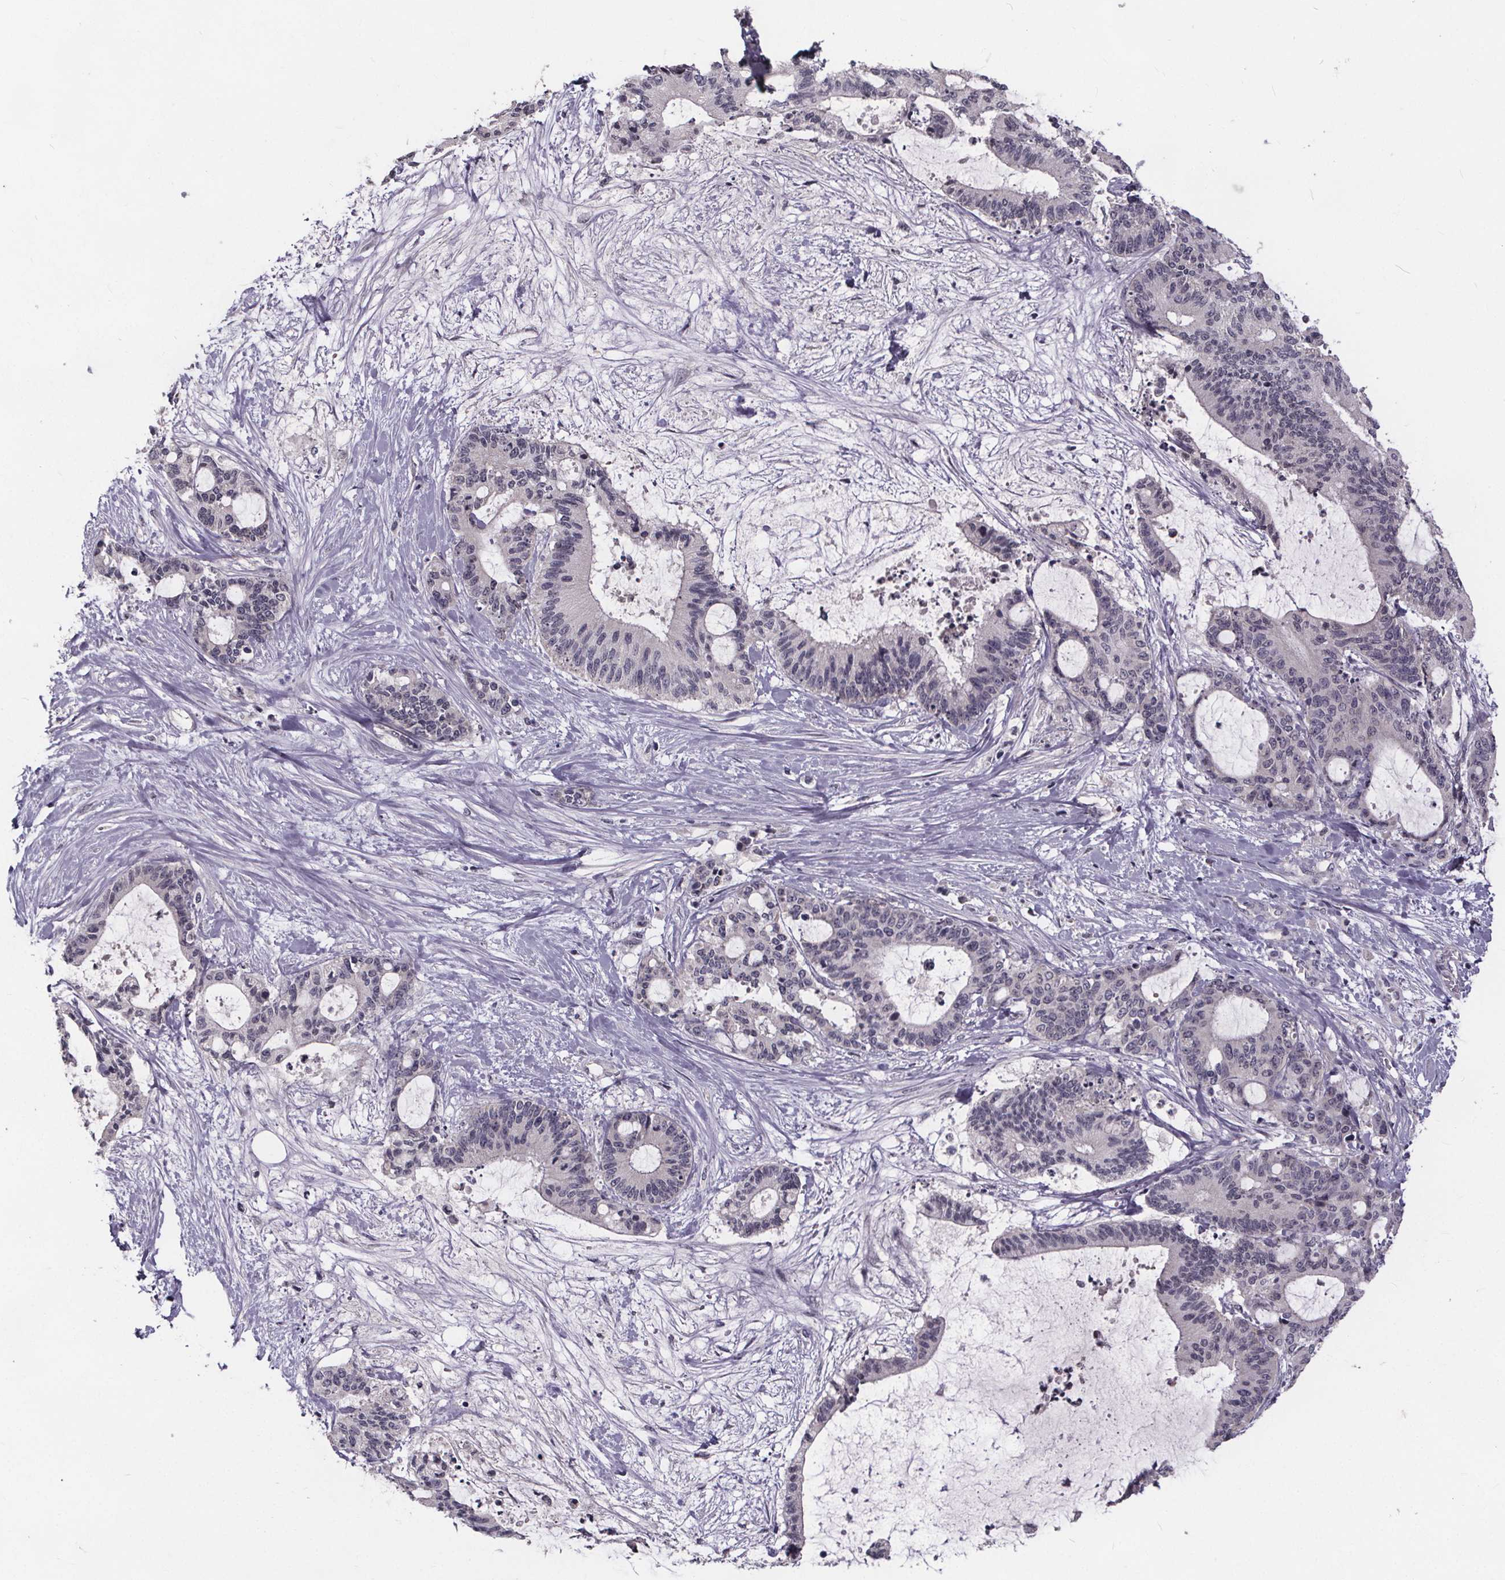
{"staining": {"intensity": "negative", "quantity": "none", "location": "none"}, "tissue": "liver cancer", "cell_type": "Tumor cells", "image_type": "cancer", "snomed": [{"axis": "morphology", "description": "Cholangiocarcinoma"}, {"axis": "topography", "description": "Liver"}], "caption": "High magnification brightfield microscopy of liver cancer stained with DAB (3,3'-diaminobenzidine) (brown) and counterstained with hematoxylin (blue): tumor cells show no significant positivity.", "gene": "FAM181B", "patient": {"sex": "female", "age": 73}}